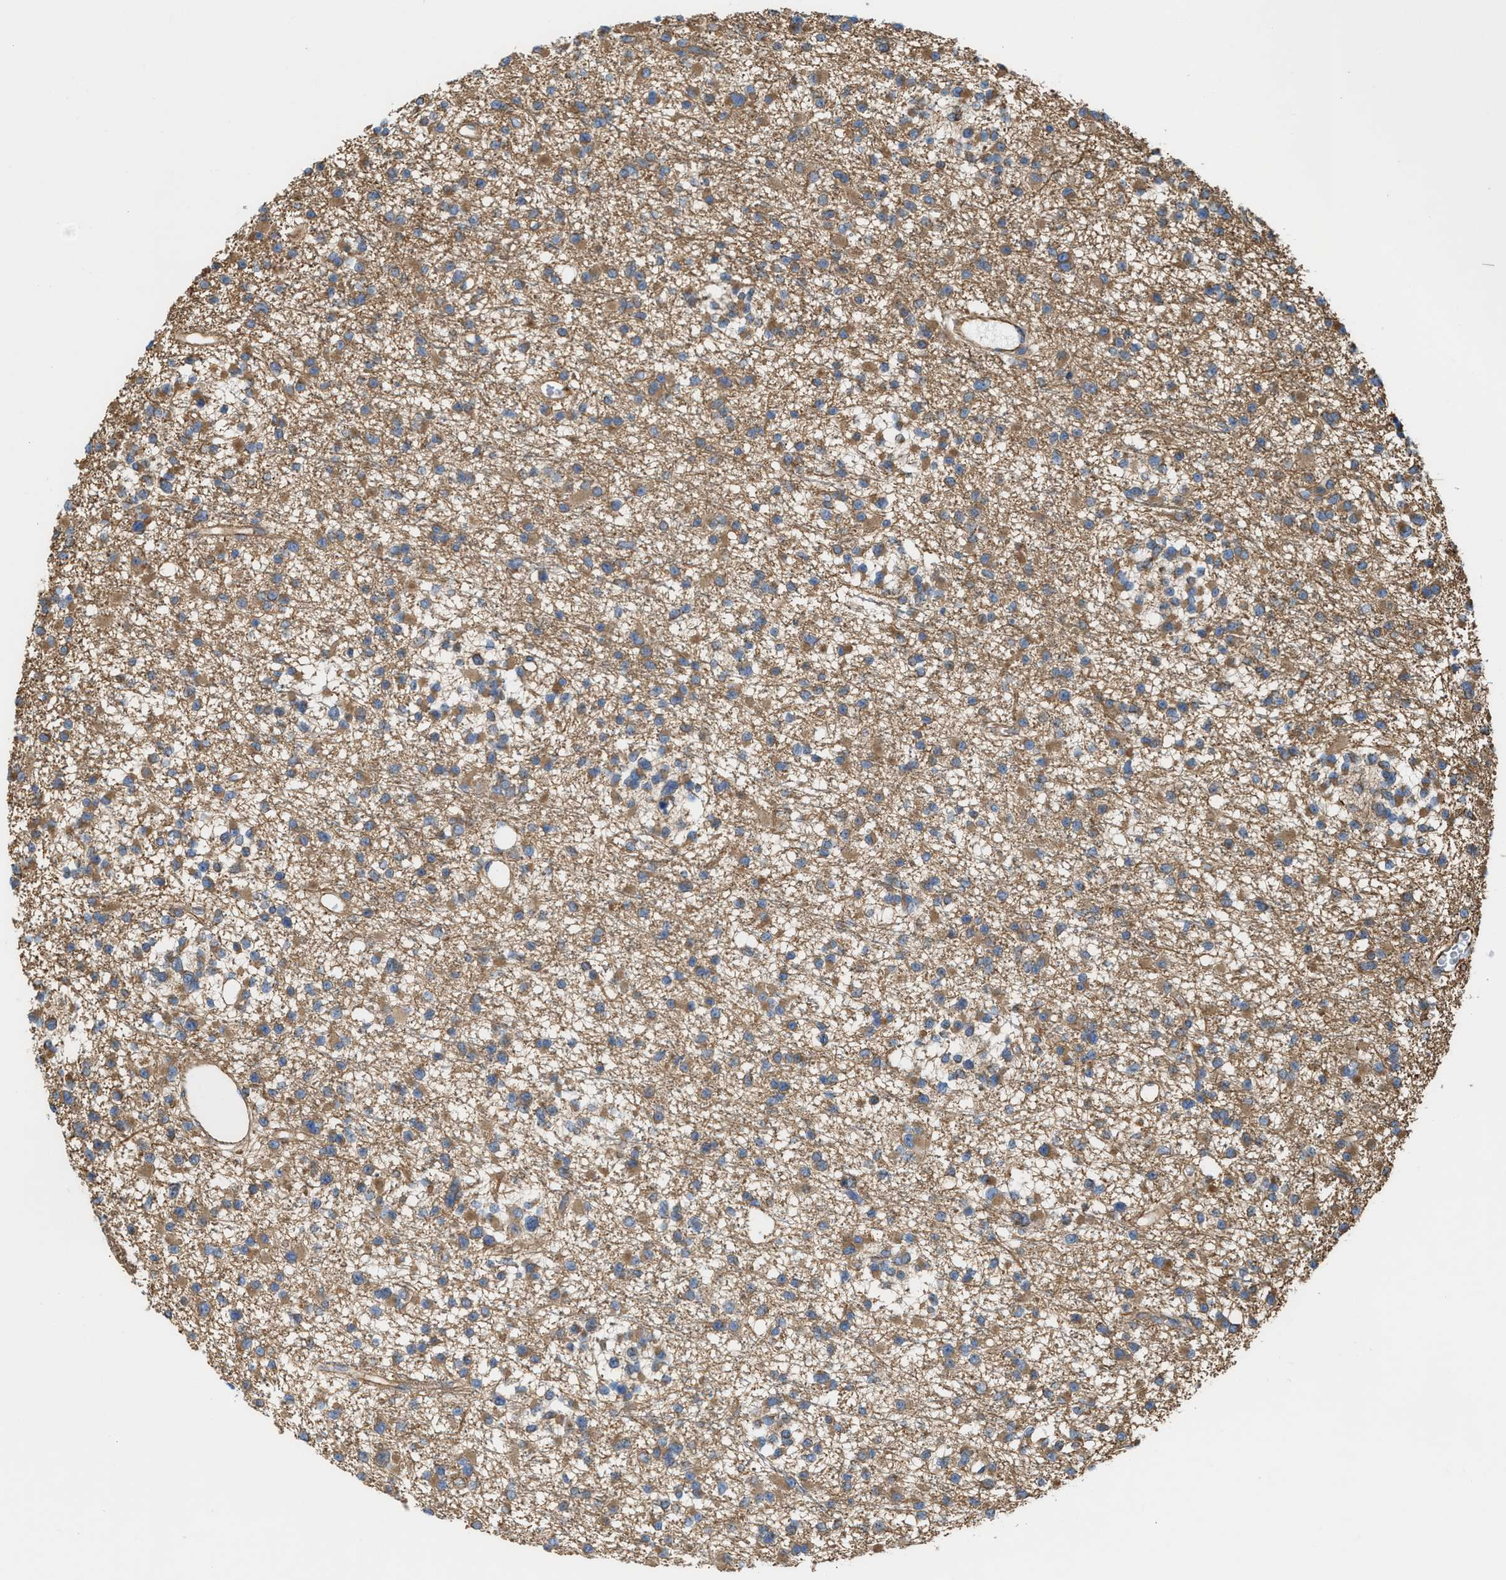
{"staining": {"intensity": "moderate", "quantity": ">75%", "location": "cytoplasmic/membranous"}, "tissue": "glioma", "cell_type": "Tumor cells", "image_type": "cancer", "snomed": [{"axis": "morphology", "description": "Glioma, malignant, Low grade"}, {"axis": "topography", "description": "Brain"}], "caption": "Malignant glioma (low-grade) stained with a protein marker displays moderate staining in tumor cells.", "gene": "EPS15L1", "patient": {"sex": "female", "age": 22}}